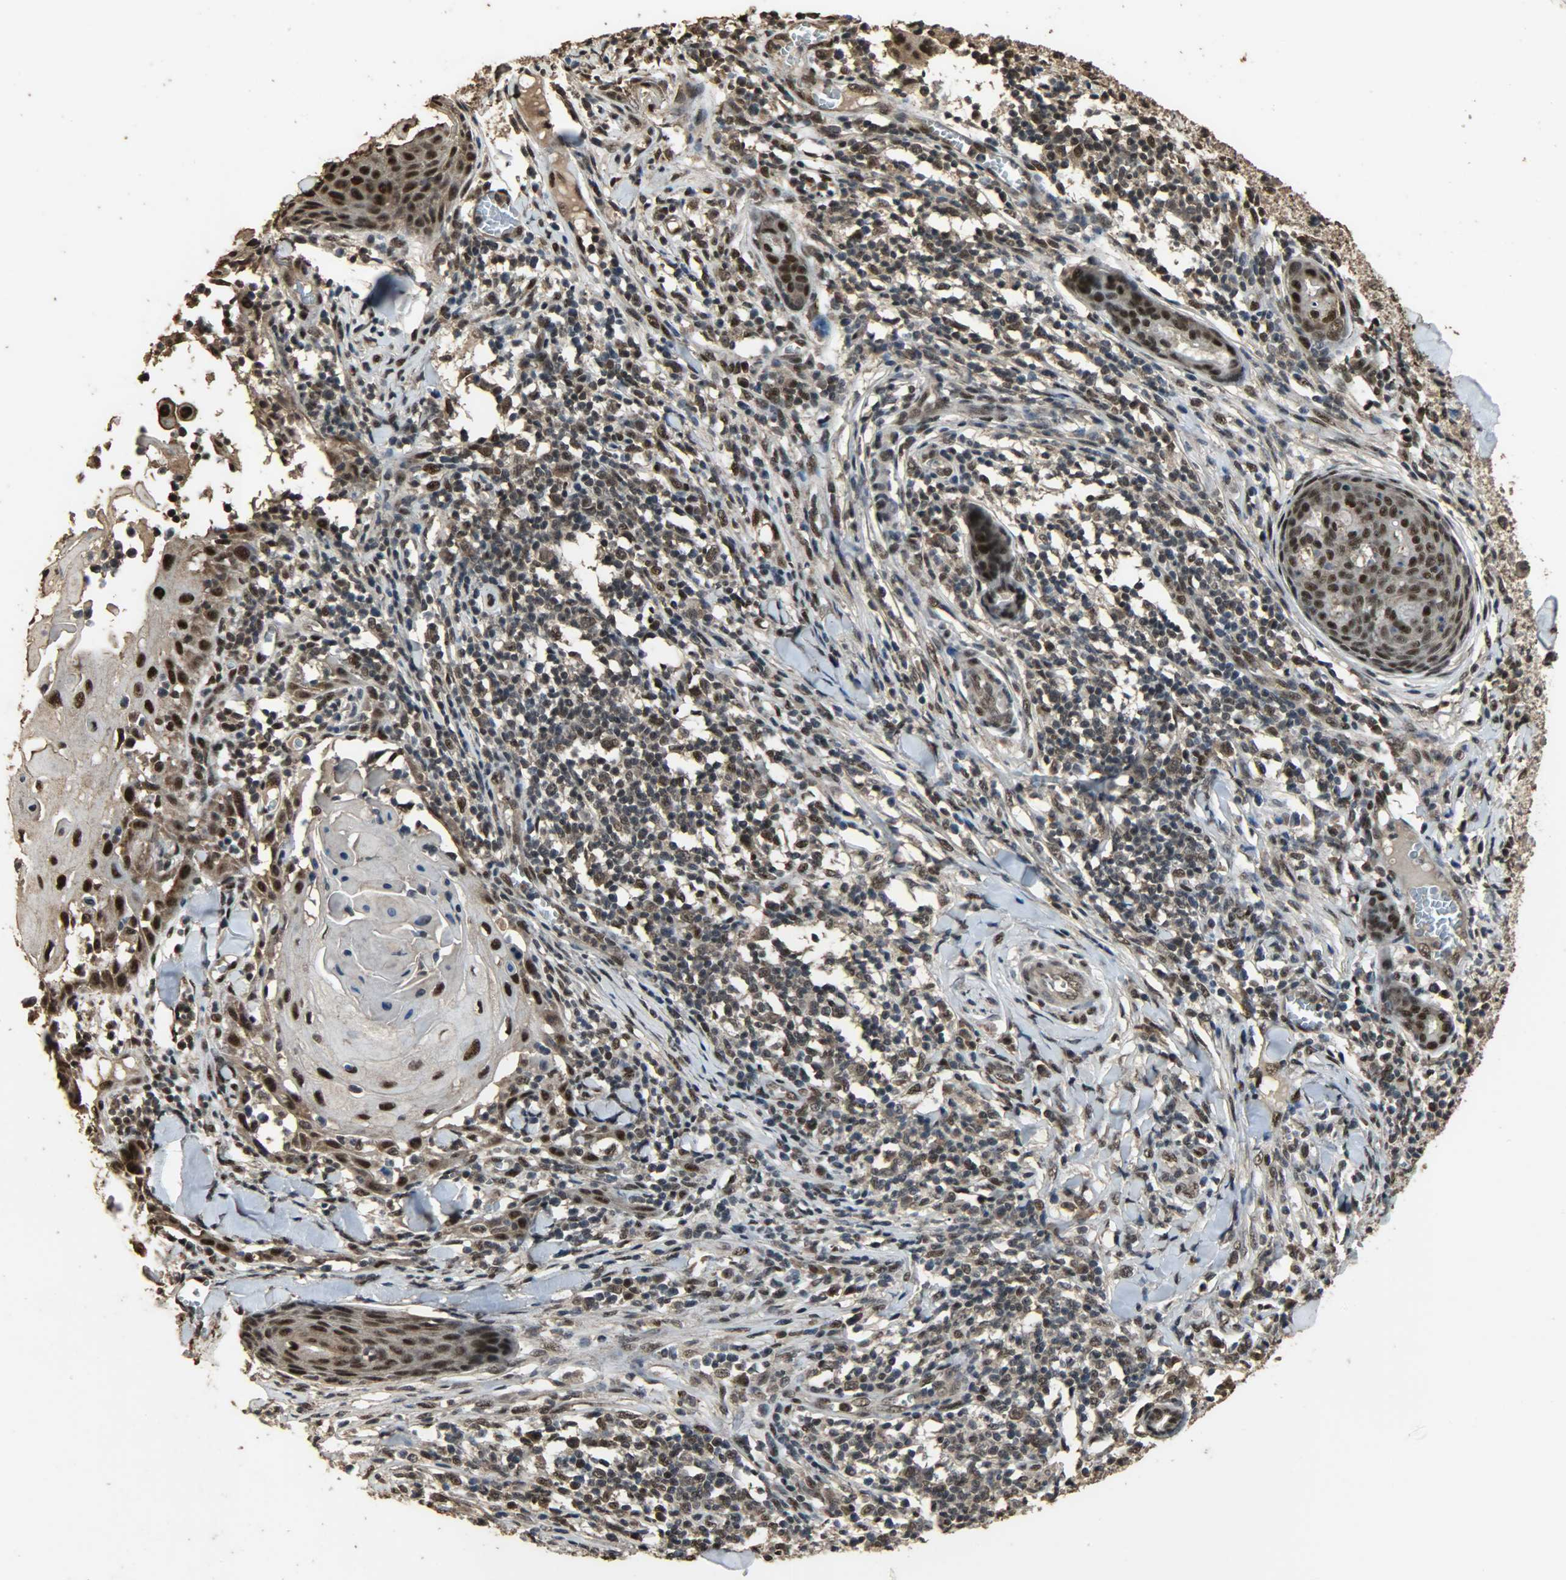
{"staining": {"intensity": "strong", "quantity": ">75%", "location": "cytoplasmic/membranous,nuclear"}, "tissue": "skin cancer", "cell_type": "Tumor cells", "image_type": "cancer", "snomed": [{"axis": "morphology", "description": "Squamous cell carcinoma, NOS"}, {"axis": "topography", "description": "Skin"}], "caption": "Human skin squamous cell carcinoma stained with a protein marker exhibits strong staining in tumor cells.", "gene": "CCNT2", "patient": {"sex": "male", "age": 24}}